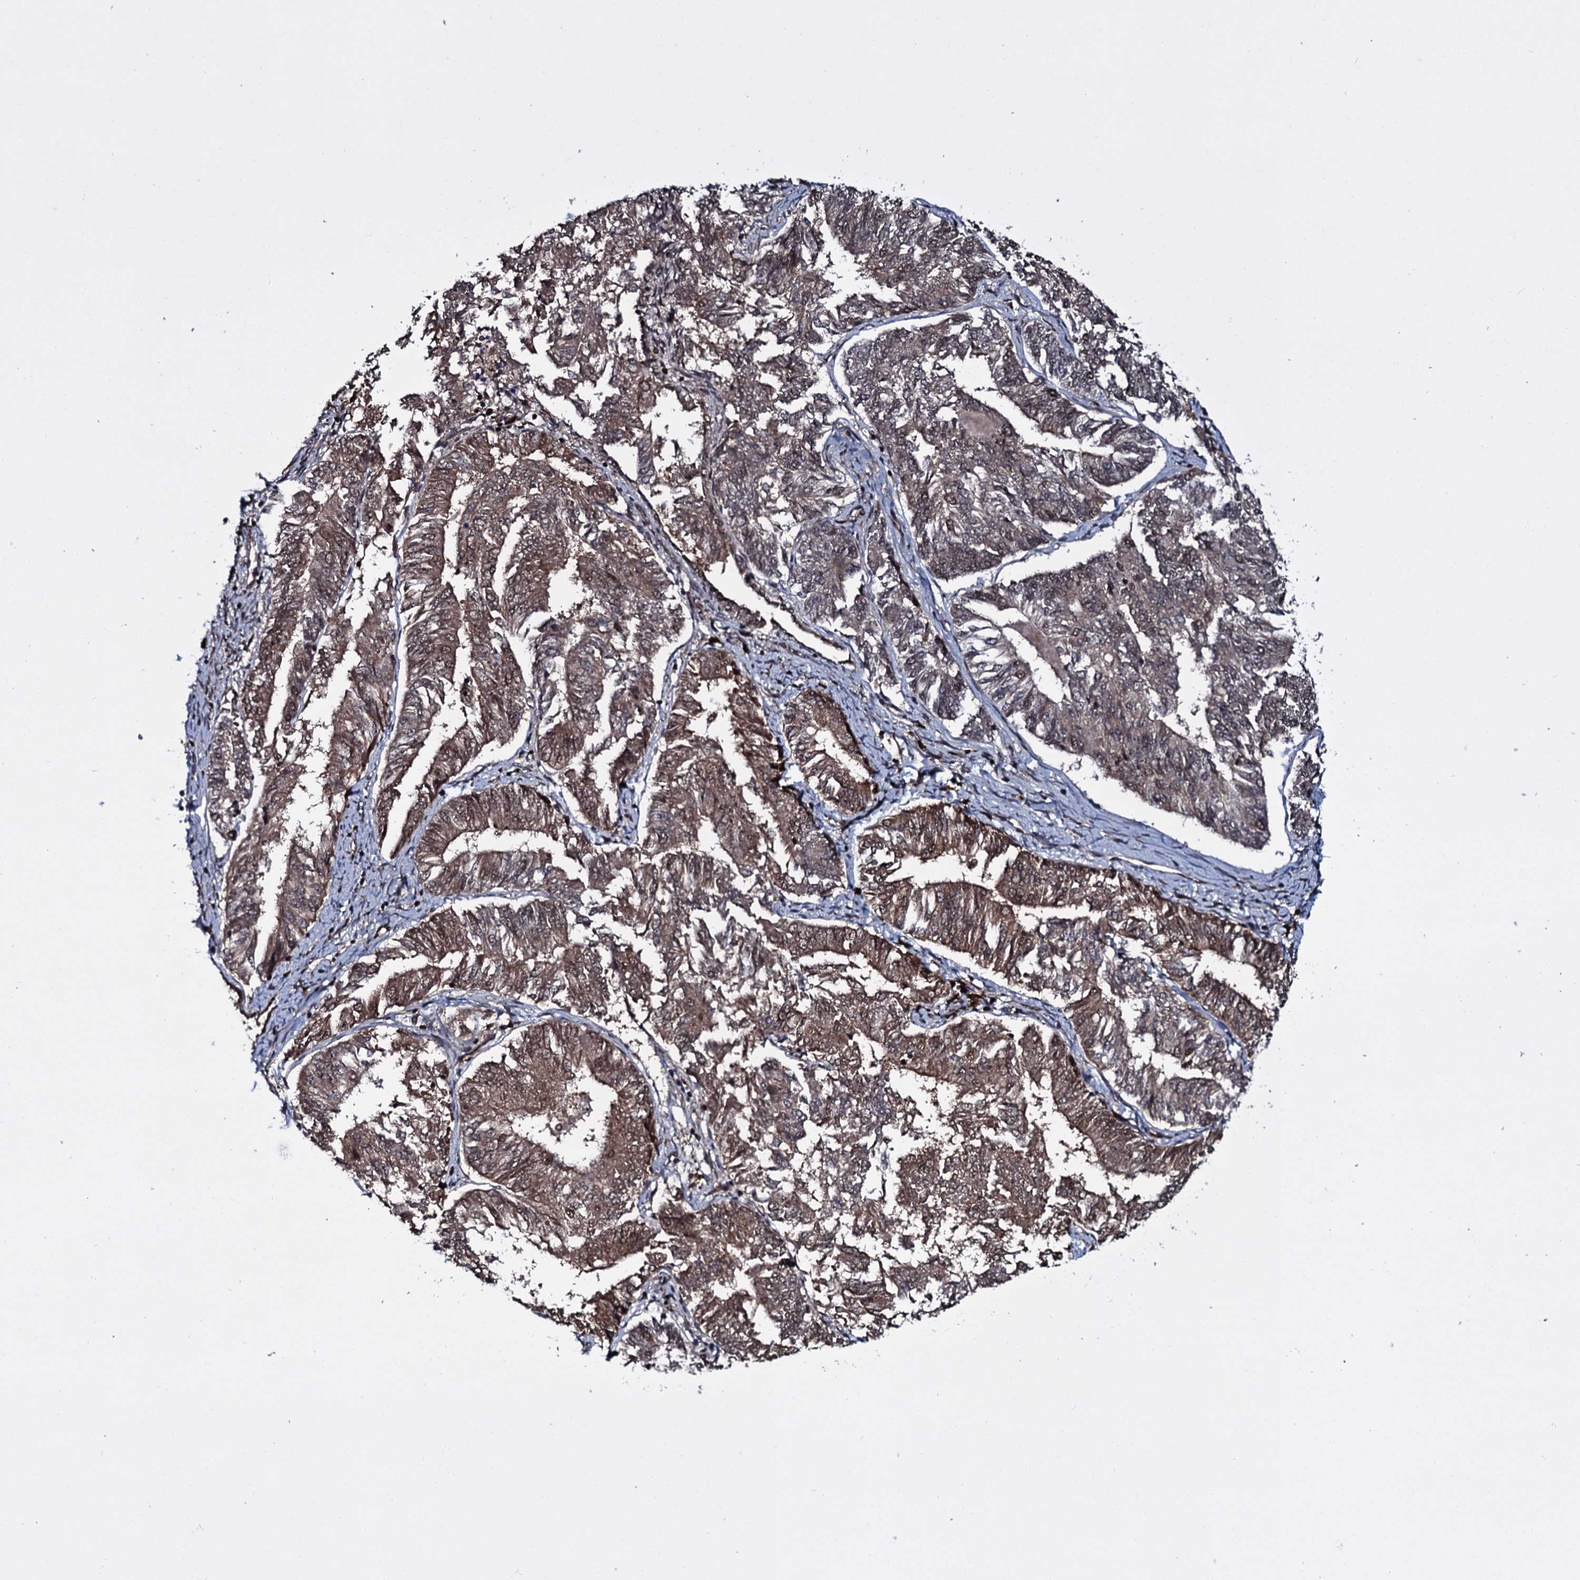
{"staining": {"intensity": "moderate", "quantity": "25%-75%", "location": "cytoplasmic/membranous,nuclear"}, "tissue": "endometrial cancer", "cell_type": "Tumor cells", "image_type": "cancer", "snomed": [{"axis": "morphology", "description": "Adenocarcinoma, NOS"}, {"axis": "topography", "description": "Endometrium"}], "caption": "Protein staining of endometrial adenocarcinoma tissue displays moderate cytoplasmic/membranous and nuclear staining in approximately 25%-75% of tumor cells.", "gene": "HDDC3", "patient": {"sex": "female", "age": 58}}